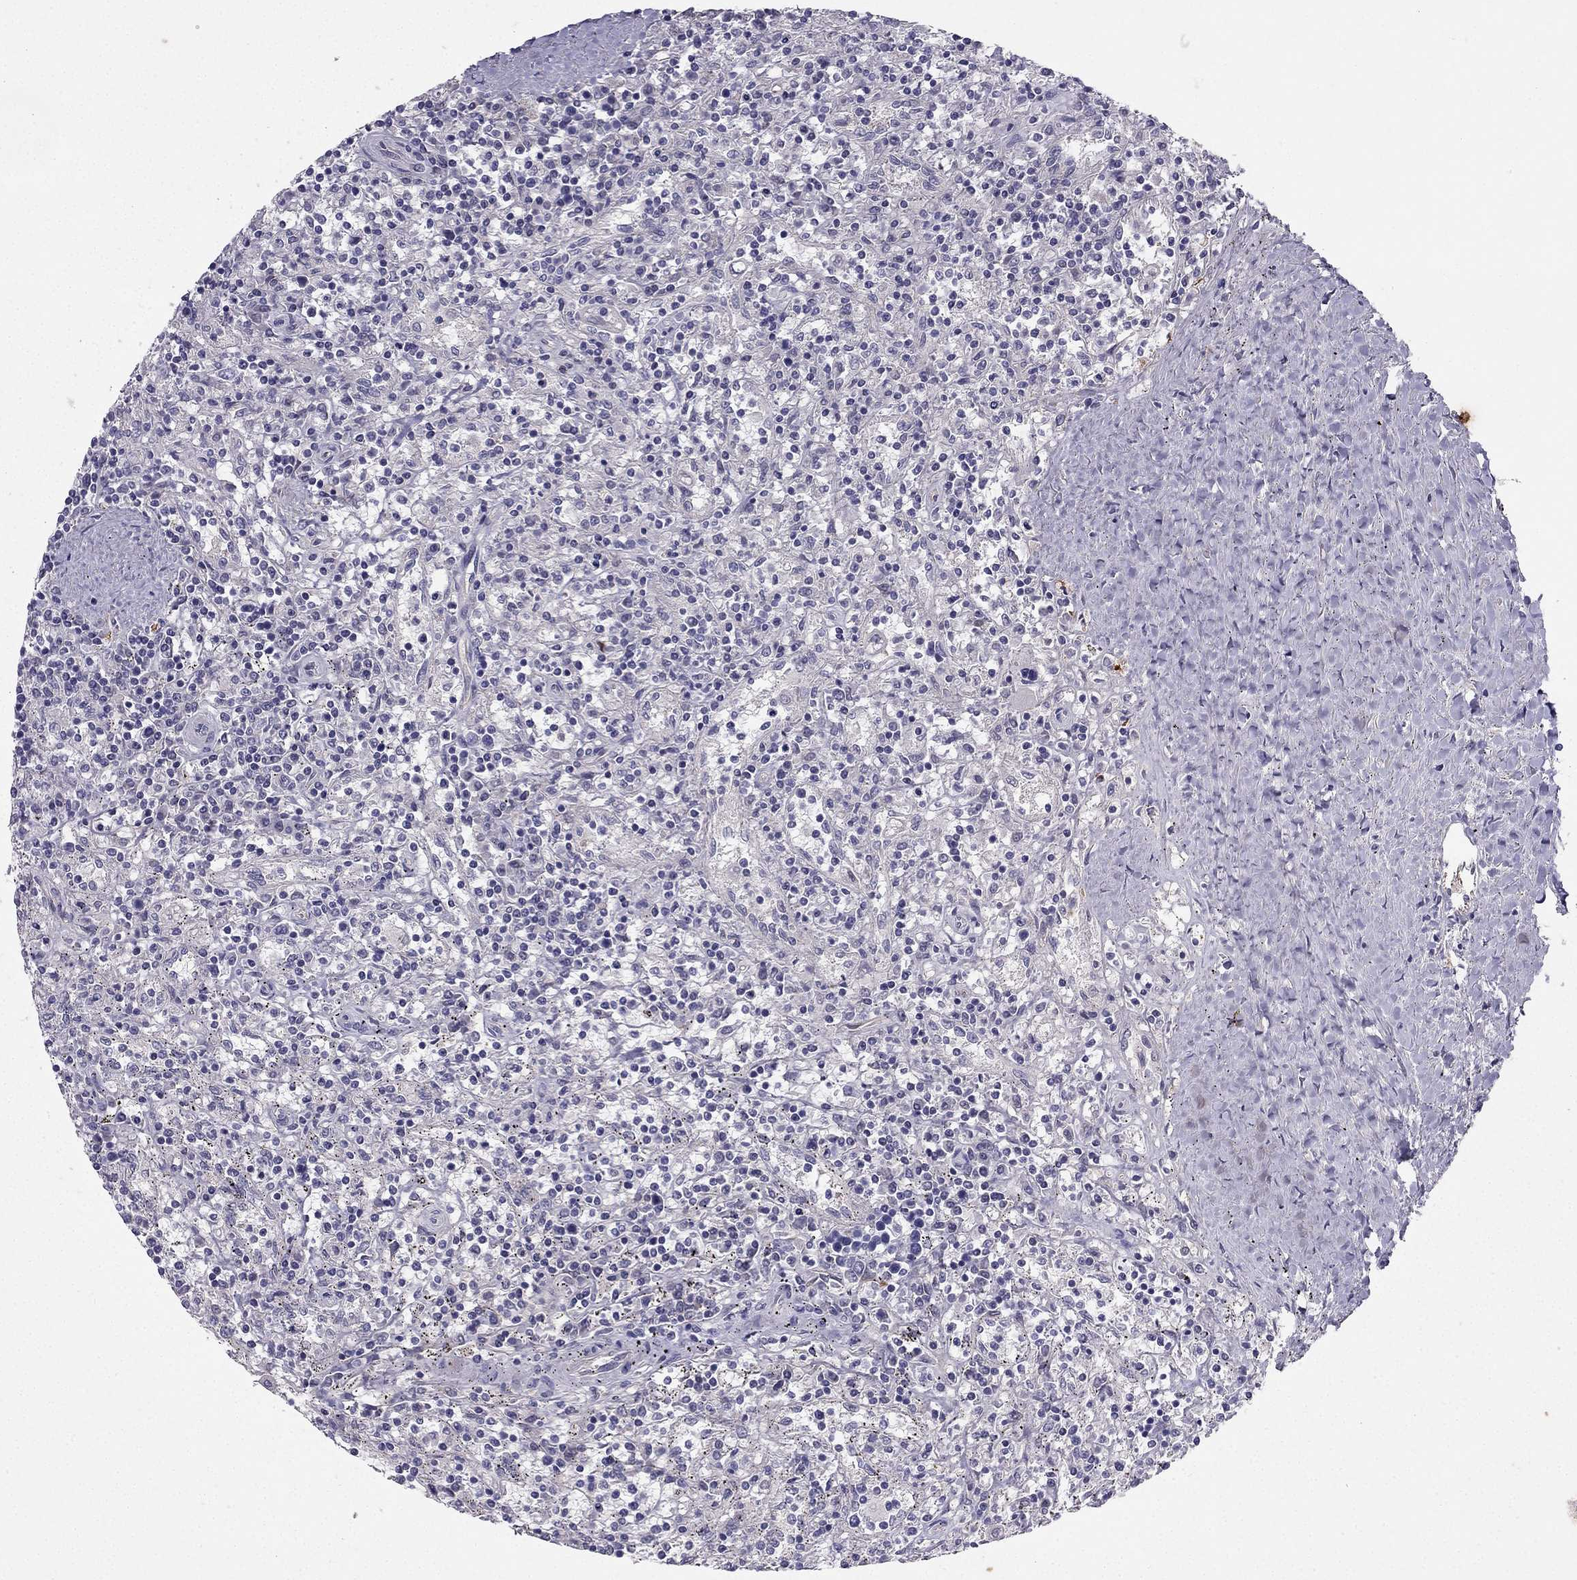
{"staining": {"intensity": "negative", "quantity": "none", "location": "none"}, "tissue": "lymphoma", "cell_type": "Tumor cells", "image_type": "cancer", "snomed": [{"axis": "morphology", "description": "Malignant lymphoma, non-Hodgkin's type, Low grade"}, {"axis": "topography", "description": "Spleen"}], "caption": "An immunohistochemistry histopathology image of lymphoma is shown. There is no staining in tumor cells of lymphoma. Brightfield microscopy of immunohistochemistry stained with DAB (3,3'-diaminobenzidine) (brown) and hematoxylin (blue), captured at high magnification.", "gene": "SYT5", "patient": {"sex": "male", "age": 62}}